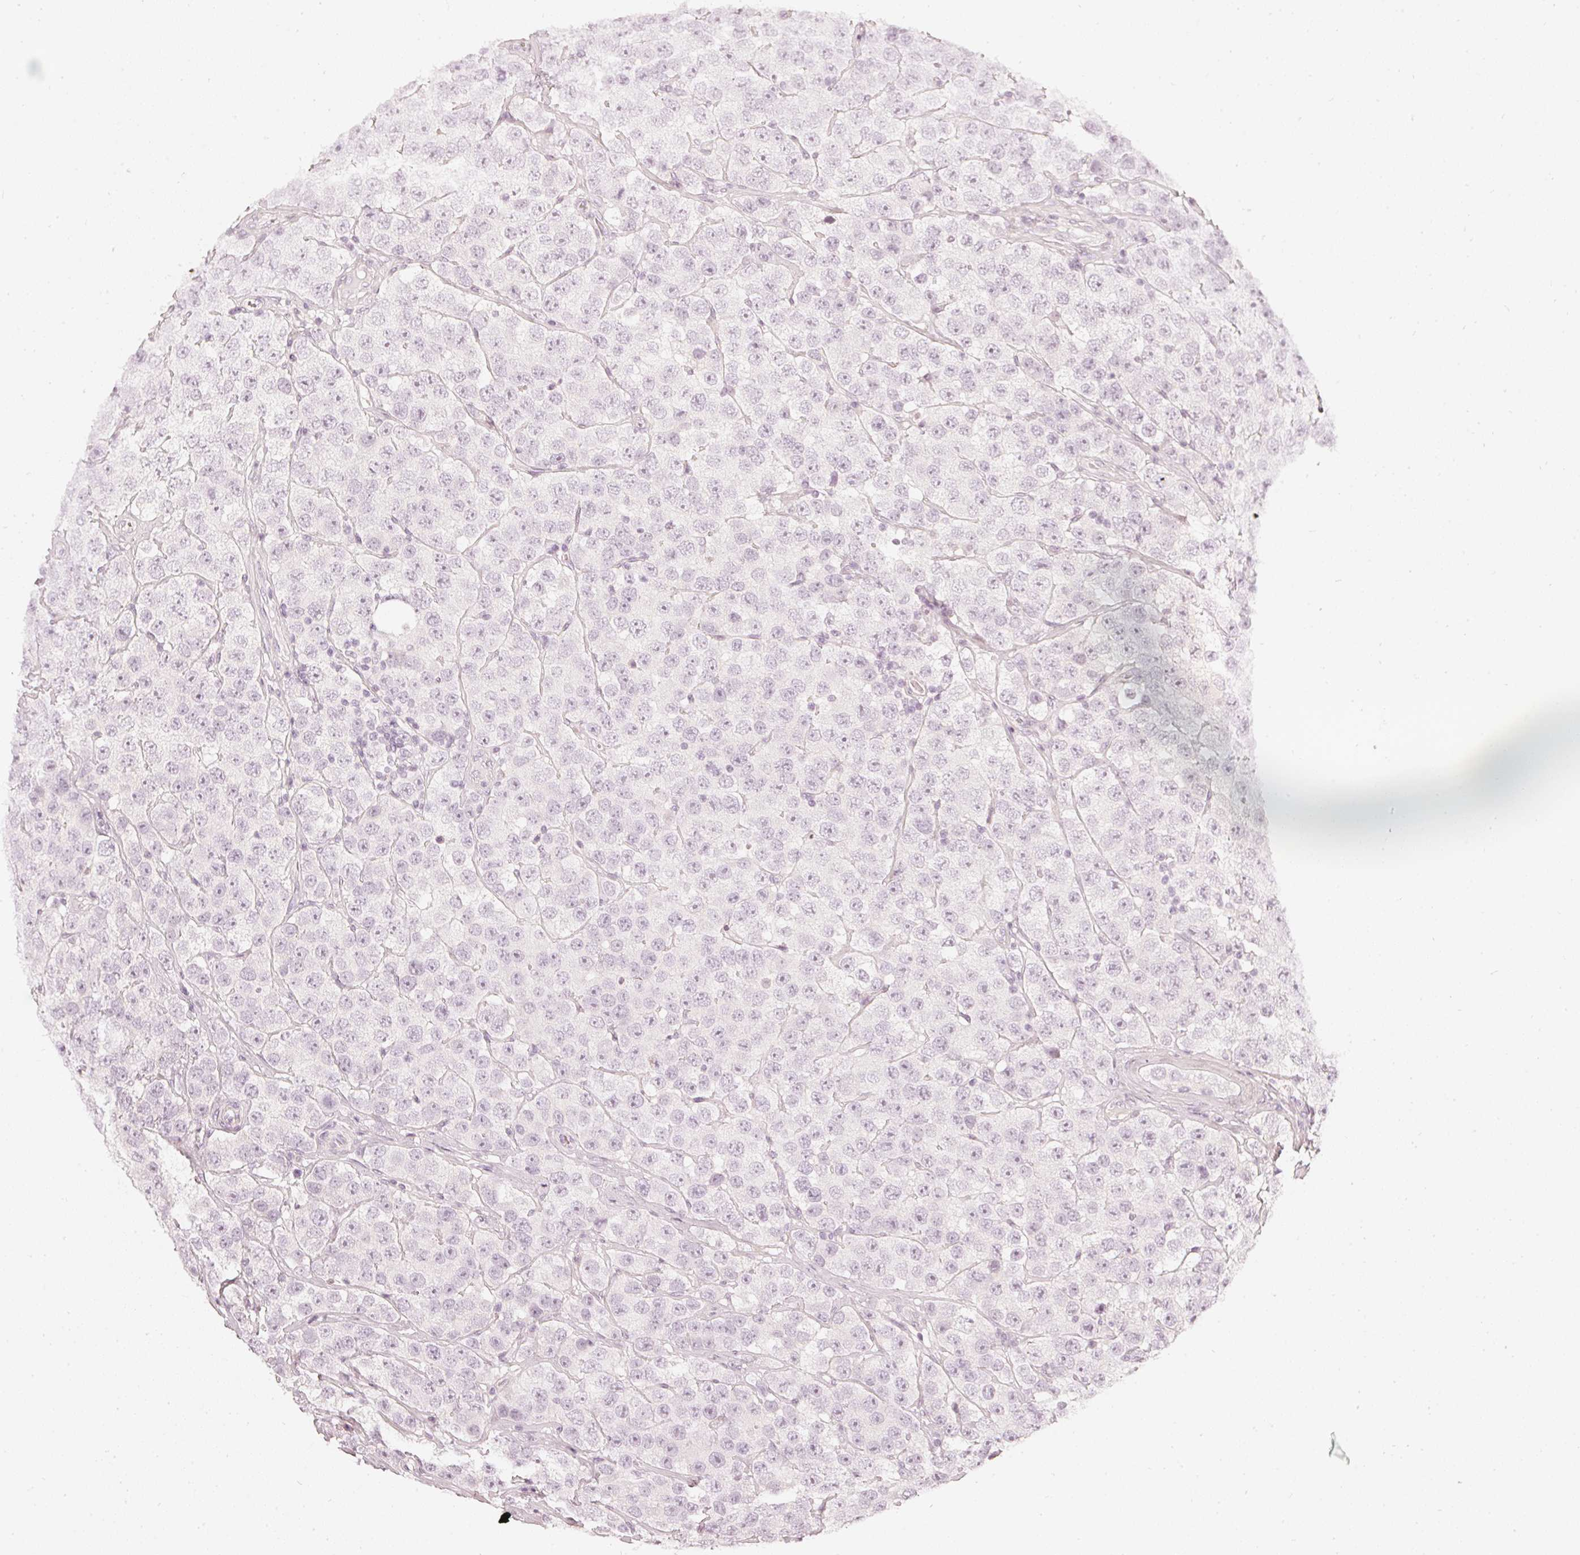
{"staining": {"intensity": "negative", "quantity": "none", "location": "none"}, "tissue": "testis cancer", "cell_type": "Tumor cells", "image_type": "cancer", "snomed": [{"axis": "morphology", "description": "Seminoma, NOS"}, {"axis": "topography", "description": "Testis"}], "caption": "Protein analysis of testis cancer shows no significant staining in tumor cells. The staining is performed using DAB (3,3'-diaminobenzidine) brown chromogen with nuclei counter-stained in using hematoxylin.", "gene": "CNP", "patient": {"sex": "male", "age": 28}}